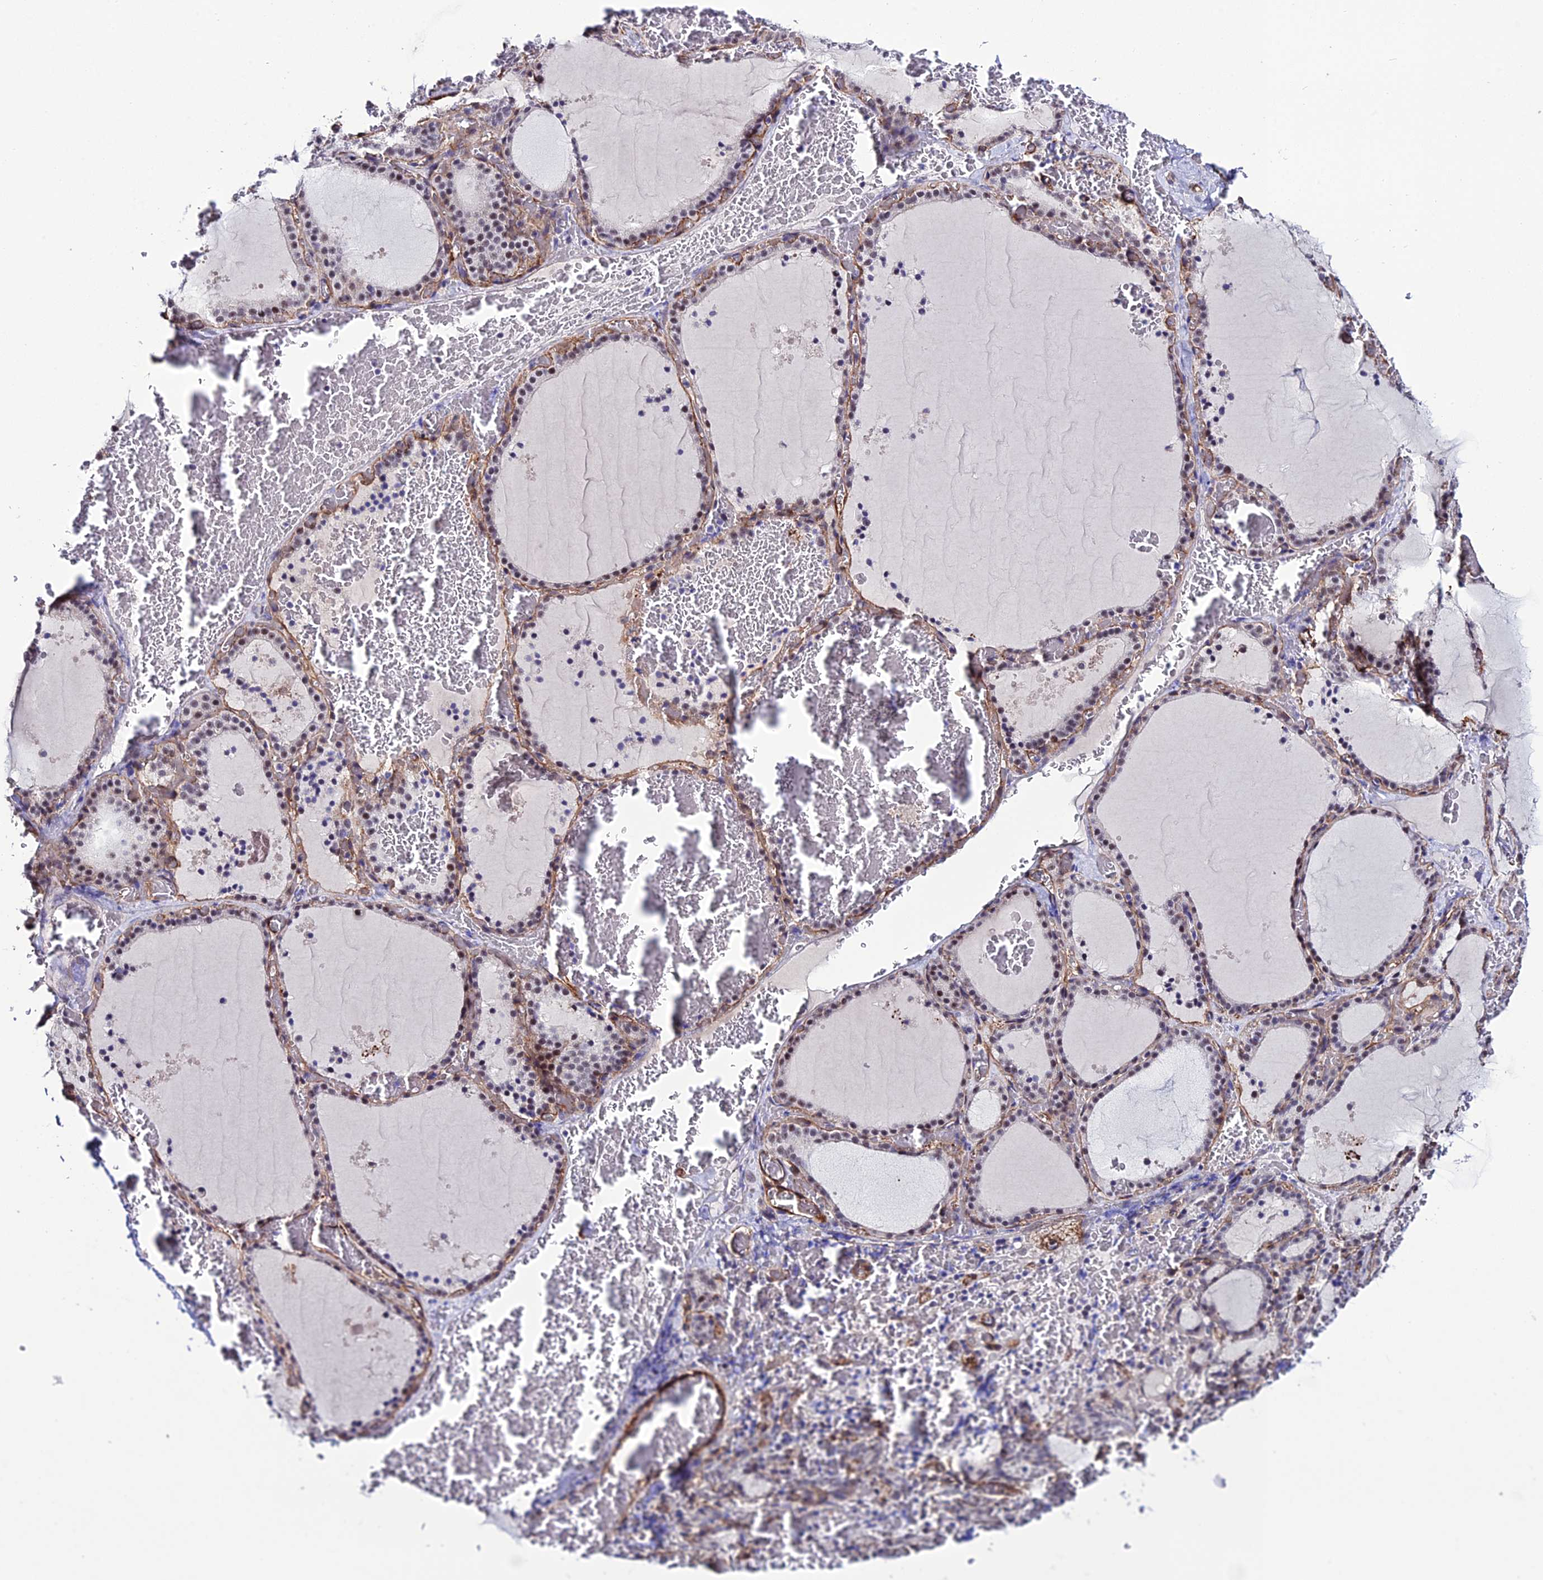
{"staining": {"intensity": "moderate", "quantity": "25%-75%", "location": "nuclear"}, "tissue": "thyroid gland", "cell_type": "Glandular cells", "image_type": "normal", "snomed": [{"axis": "morphology", "description": "Normal tissue, NOS"}, {"axis": "topography", "description": "Thyroid gland"}], "caption": "Immunohistochemical staining of normal human thyroid gland reveals medium levels of moderate nuclear expression in about 25%-75% of glandular cells. The protein is stained brown, and the nuclei are stained in blue (DAB IHC with brightfield microscopy, high magnification).", "gene": "SYT15B", "patient": {"sex": "female", "age": 39}}